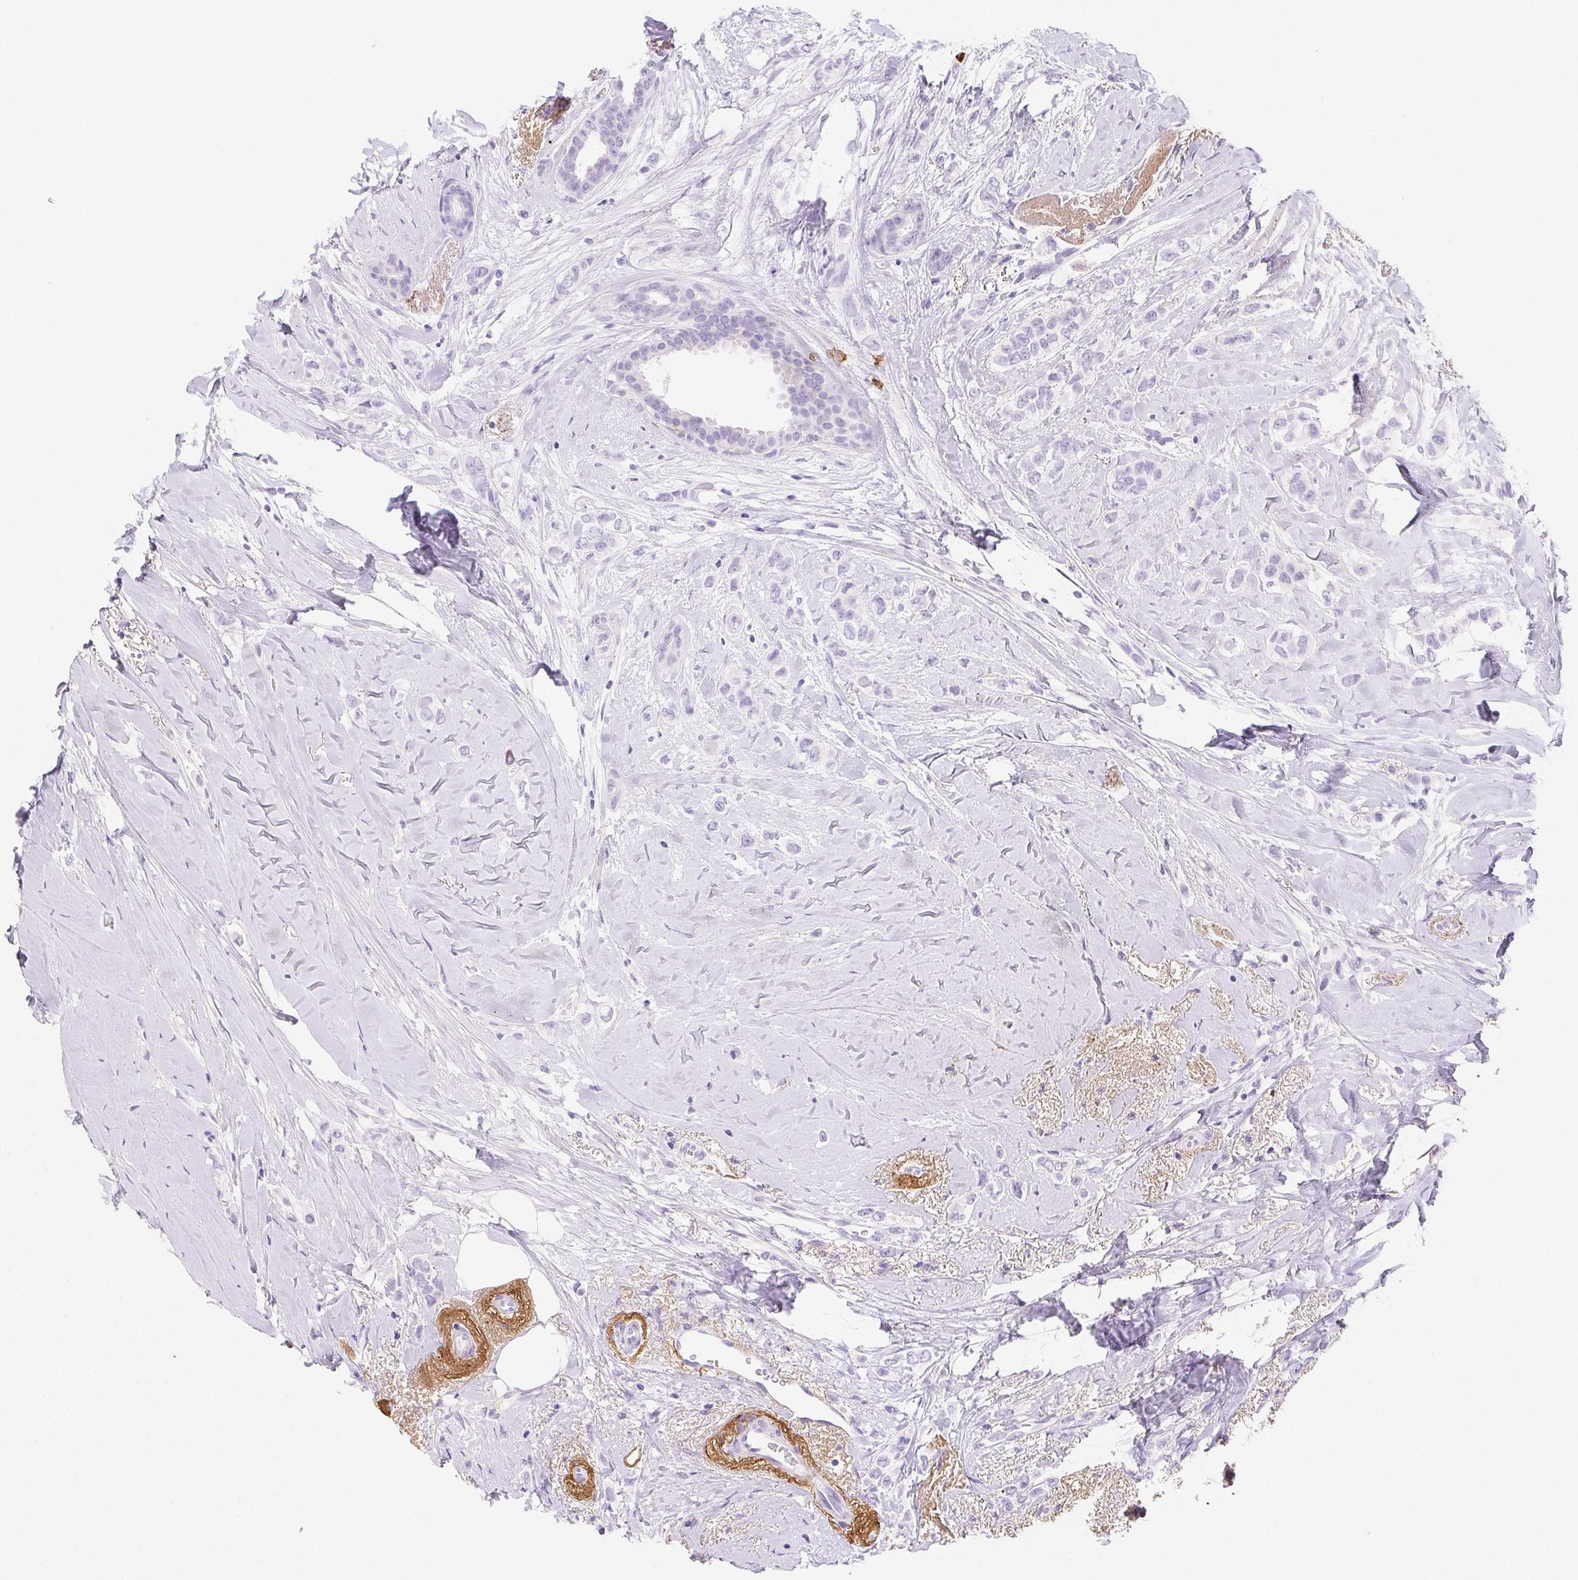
{"staining": {"intensity": "negative", "quantity": "none", "location": "none"}, "tissue": "breast cancer", "cell_type": "Tumor cells", "image_type": "cancer", "snomed": [{"axis": "morphology", "description": "Lobular carcinoma"}, {"axis": "topography", "description": "Breast"}], "caption": "Immunohistochemistry of breast lobular carcinoma exhibits no positivity in tumor cells.", "gene": "VTN", "patient": {"sex": "female", "age": 66}}